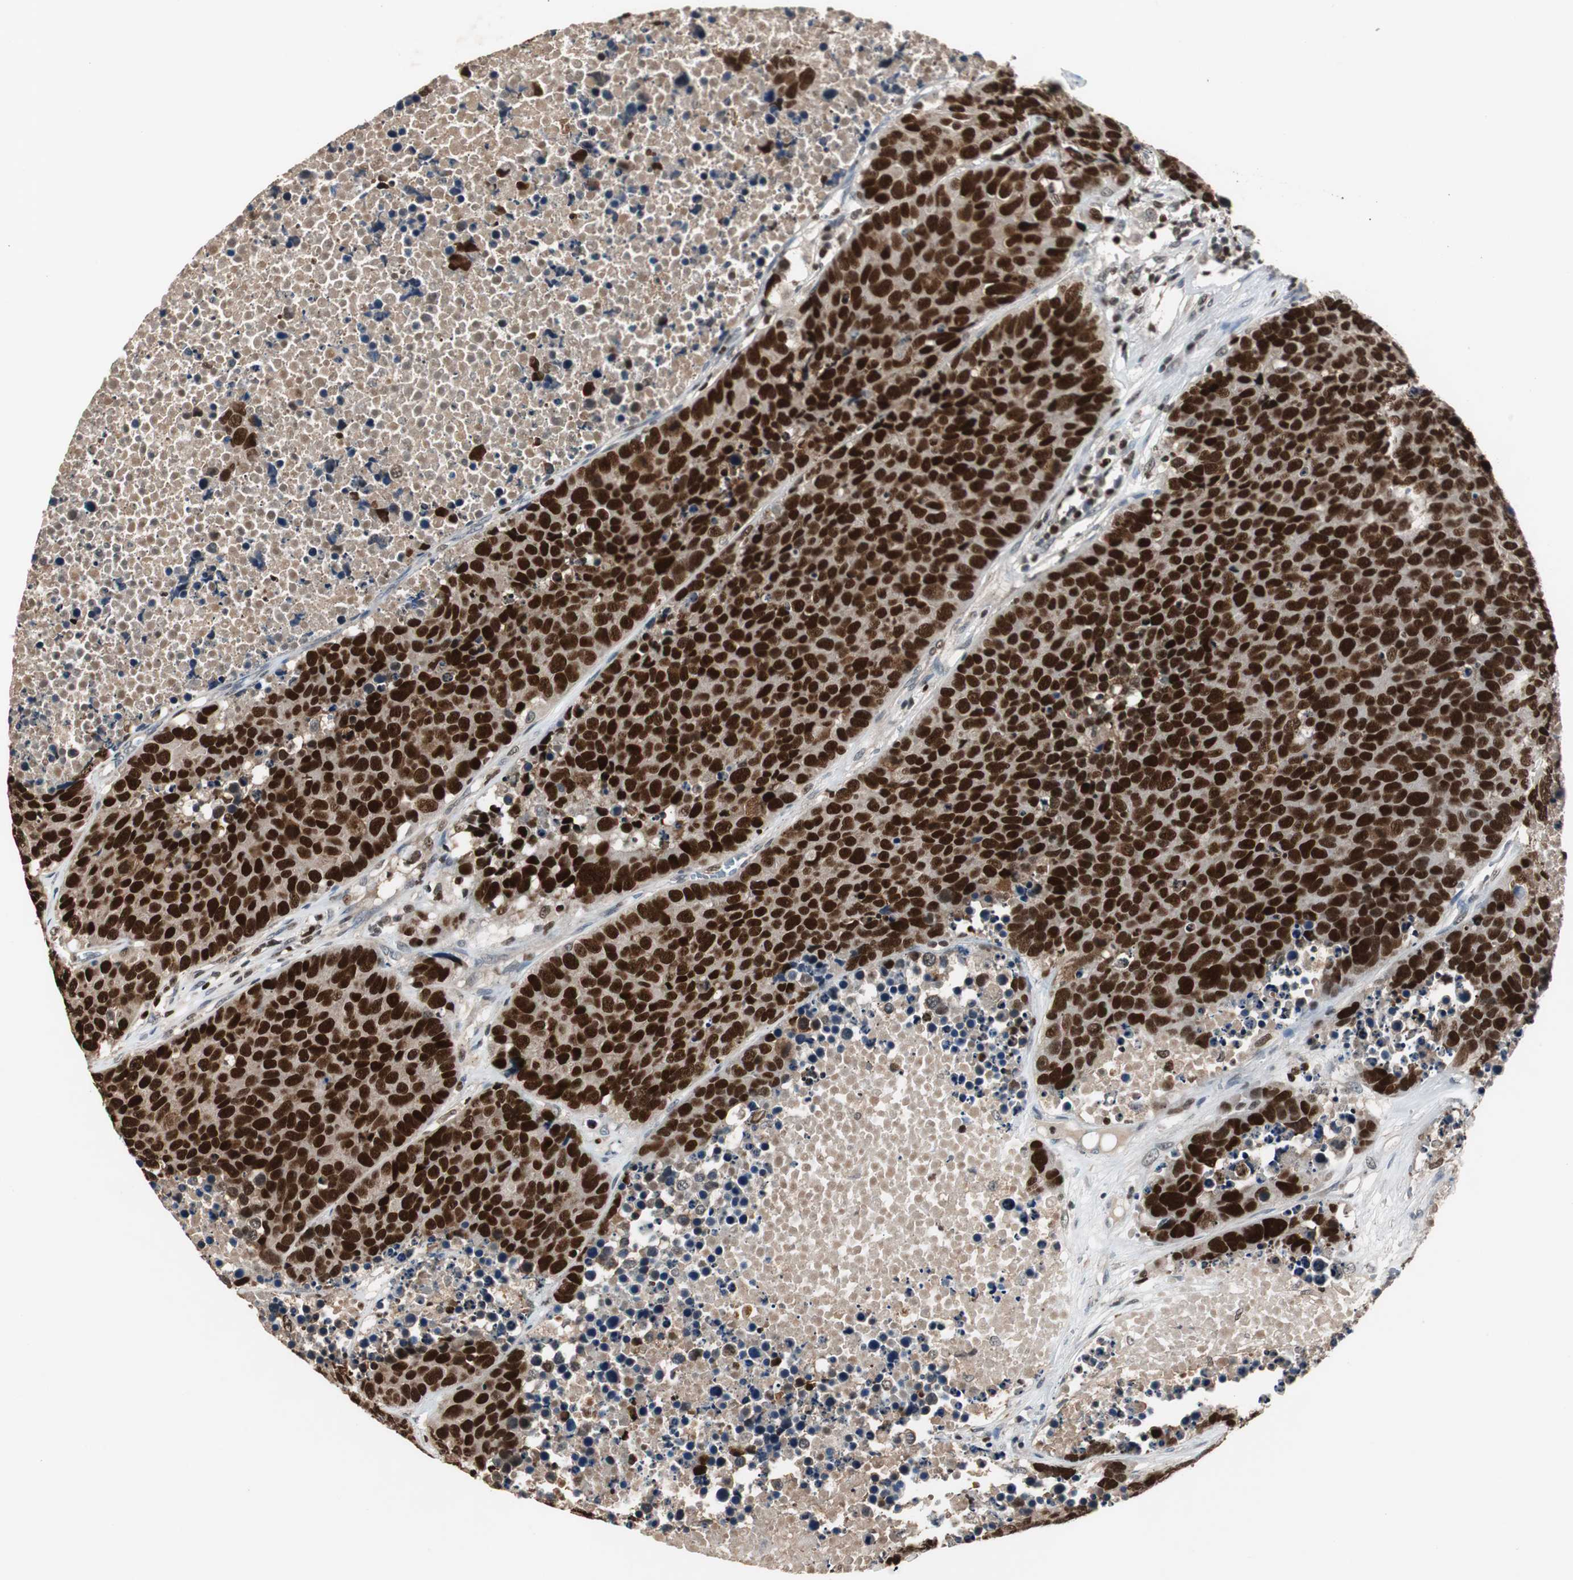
{"staining": {"intensity": "strong", "quantity": ">75%", "location": "nuclear"}, "tissue": "carcinoid", "cell_type": "Tumor cells", "image_type": "cancer", "snomed": [{"axis": "morphology", "description": "Carcinoid, malignant, NOS"}, {"axis": "topography", "description": "Lung"}], "caption": "DAB (3,3'-diaminobenzidine) immunohistochemical staining of human malignant carcinoid reveals strong nuclear protein positivity in about >75% of tumor cells.", "gene": "FEN1", "patient": {"sex": "male", "age": 60}}